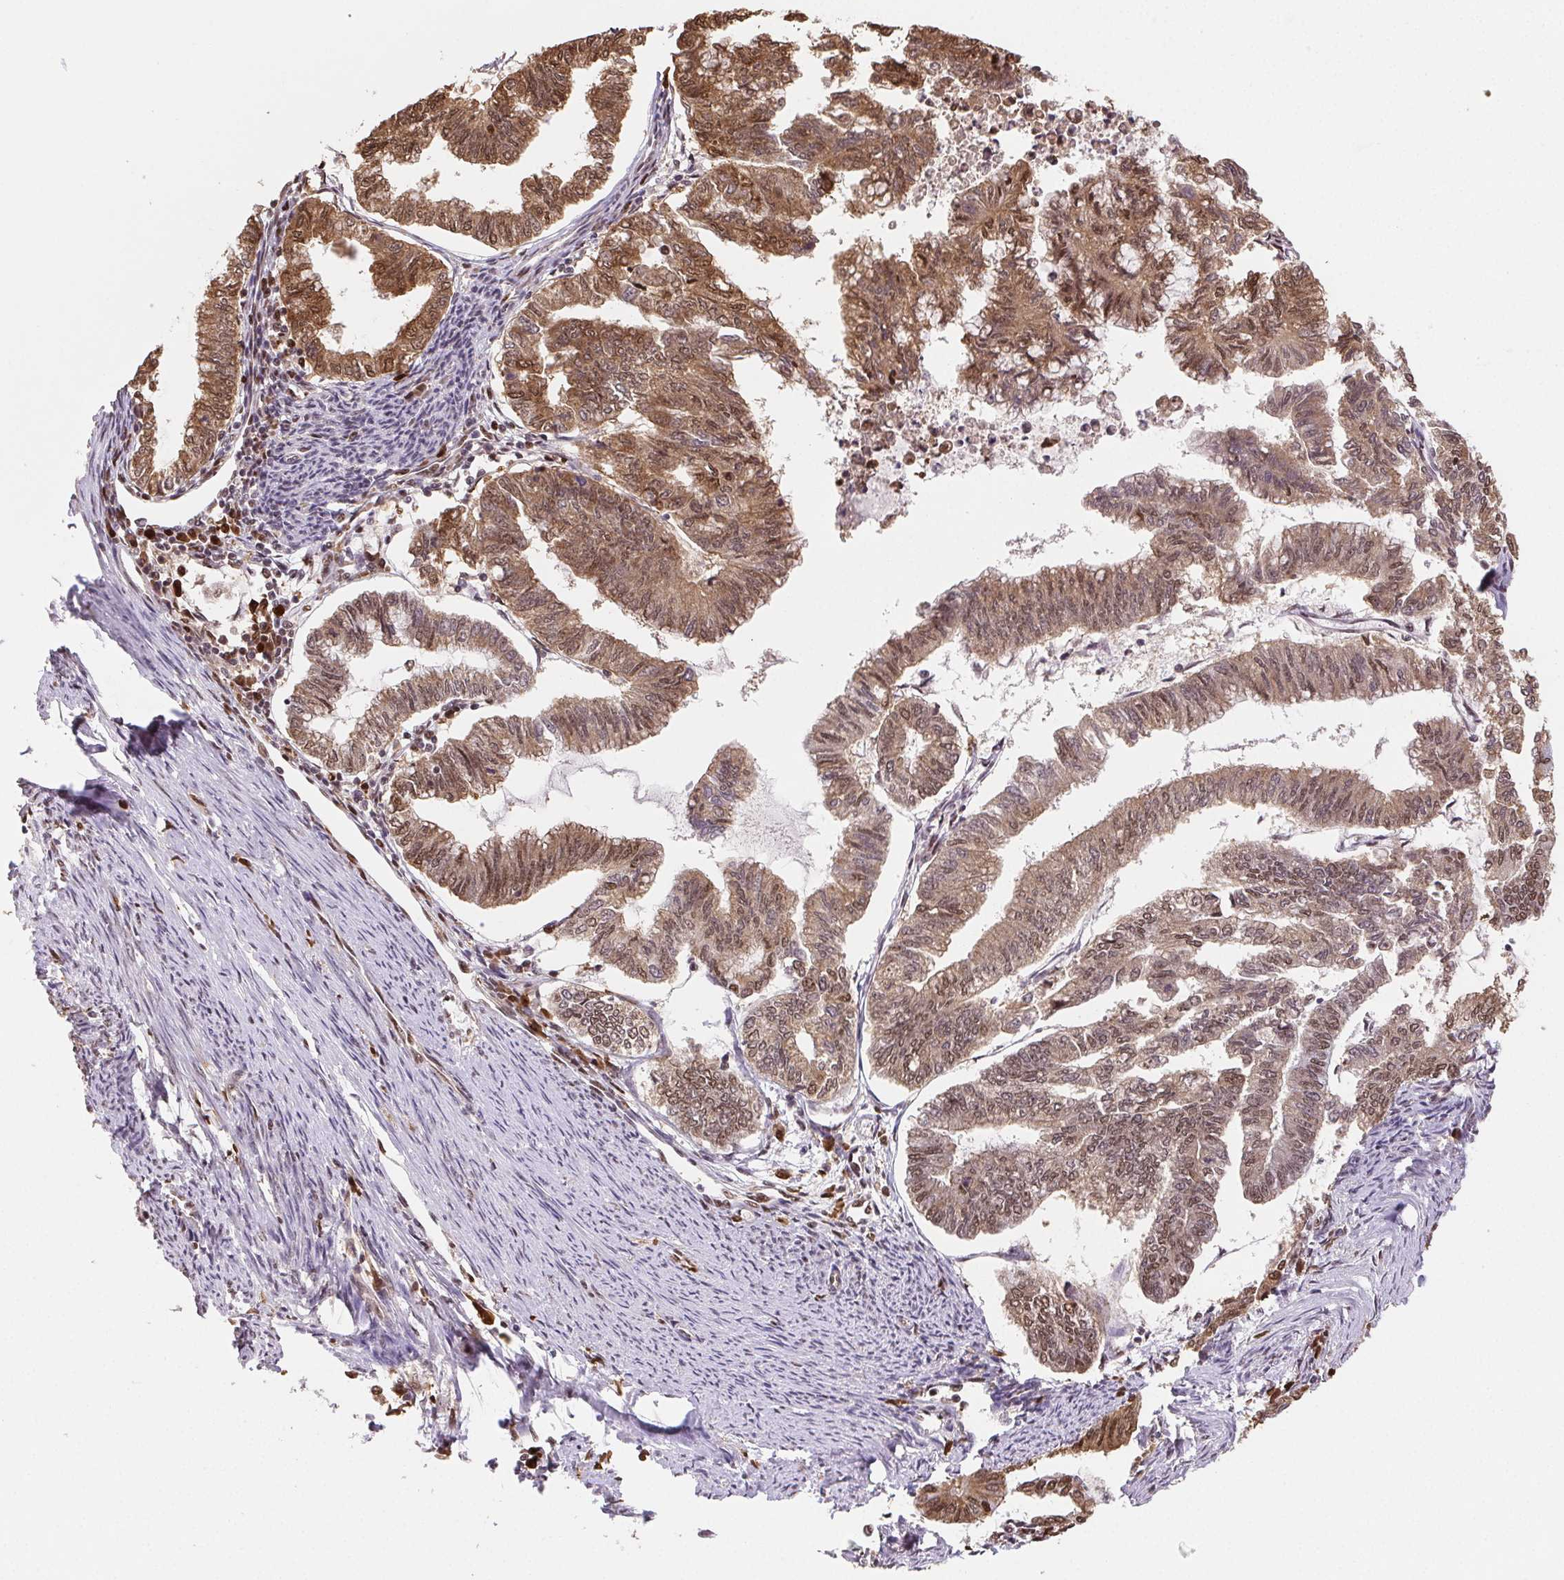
{"staining": {"intensity": "moderate", "quantity": ">75%", "location": "cytoplasmic/membranous,nuclear"}, "tissue": "endometrial cancer", "cell_type": "Tumor cells", "image_type": "cancer", "snomed": [{"axis": "morphology", "description": "Adenocarcinoma, NOS"}, {"axis": "topography", "description": "Endometrium"}], "caption": "Immunohistochemical staining of human endometrial adenocarcinoma demonstrates medium levels of moderate cytoplasmic/membranous and nuclear protein staining in approximately >75% of tumor cells.", "gene": "SET", "patient": {"sex": "female", "age": 79}}